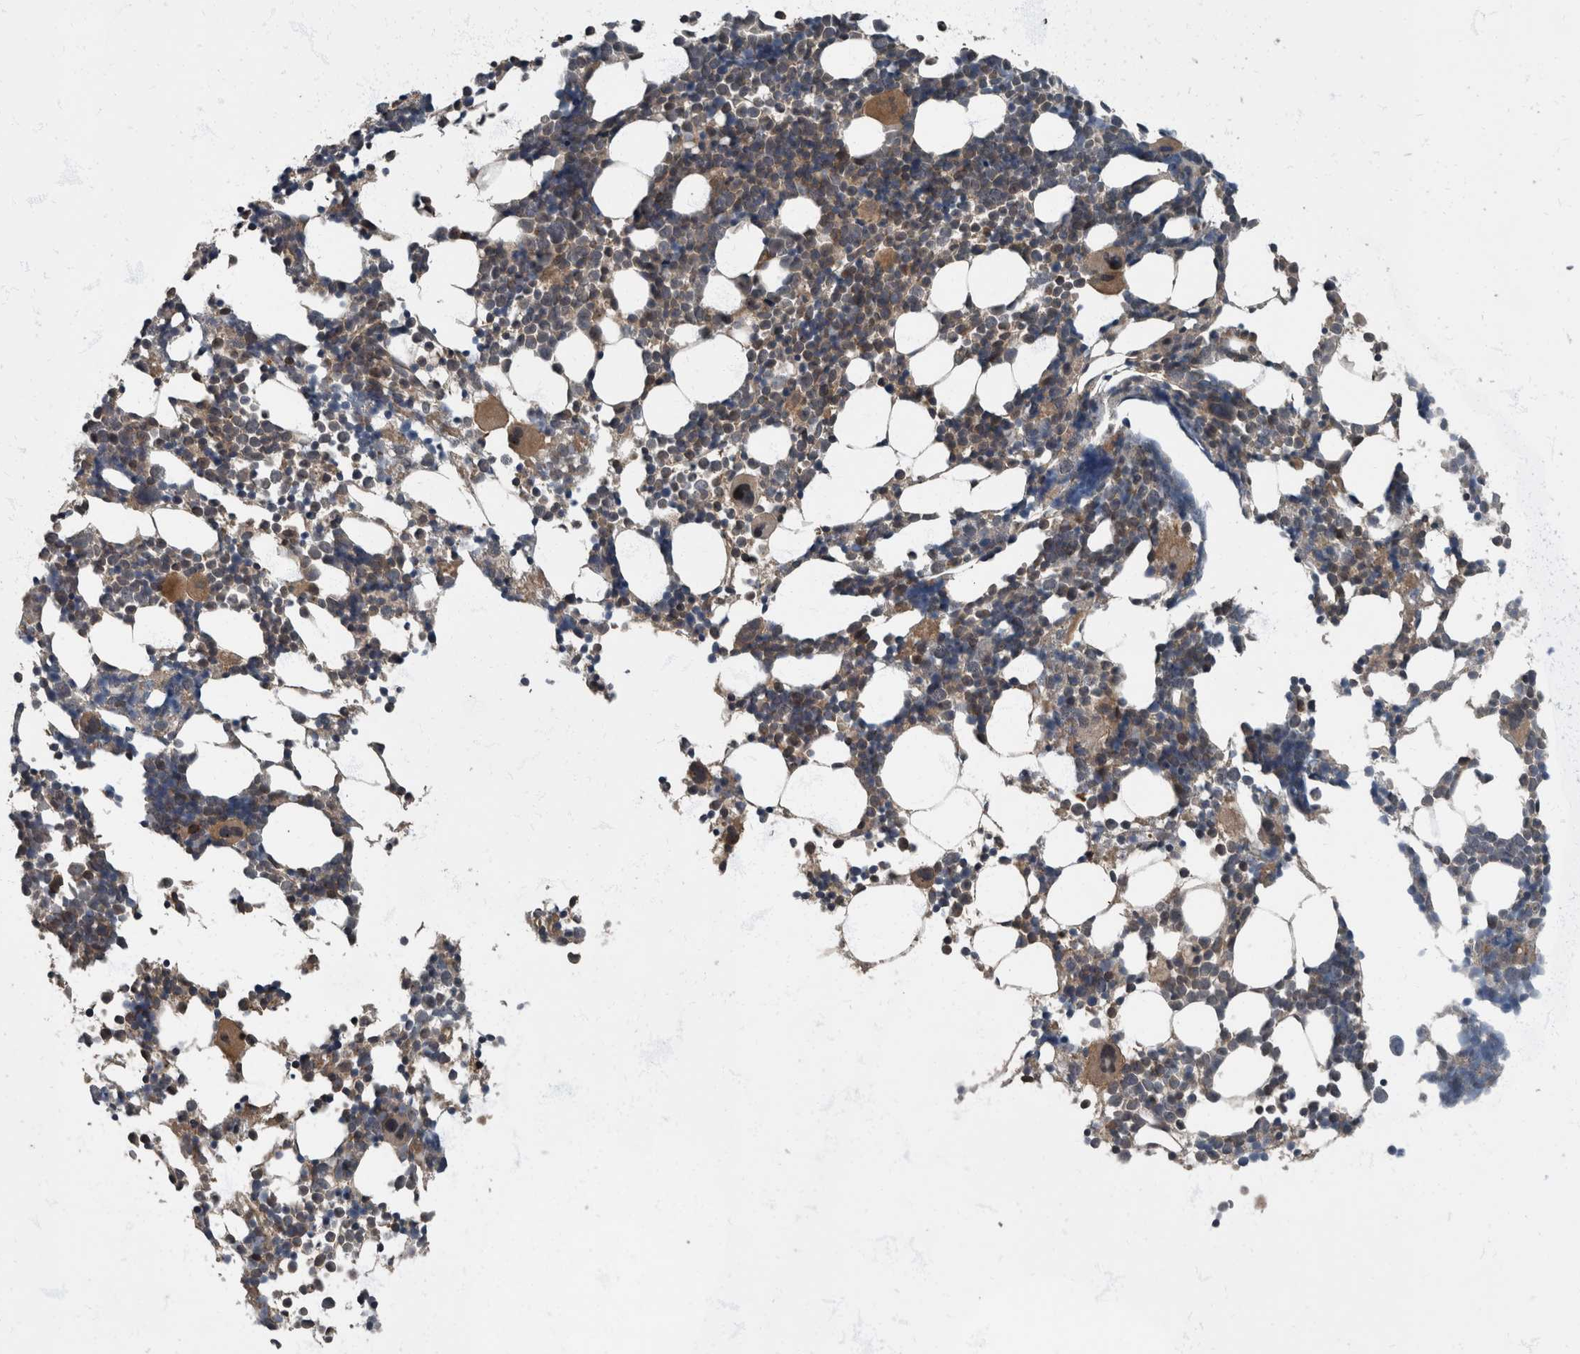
{"staining": {"intensity": "moderate", "quantity": "25%-75%", "location": "cytoplasmic/membranous"}, "tissue": "bone marrow", "cell_type": "Hematopoietic cells", "image_type": "normal", "snomed": [{"axis": "morphology", "description": "Normal tissue, NOS"}, {"axis": "morphology", "description": "Inflammation, NOS"}, {"axis": "topography", "description": "Bone marrow"}], "caption": "Normal bone marrow demonstrates moderate cytoplasmic/membranous expression in approximately 25%-75% of hematopoietic cells.", "gene": "RABGGTB", "patient": {"sex": "male", "age": 21}}